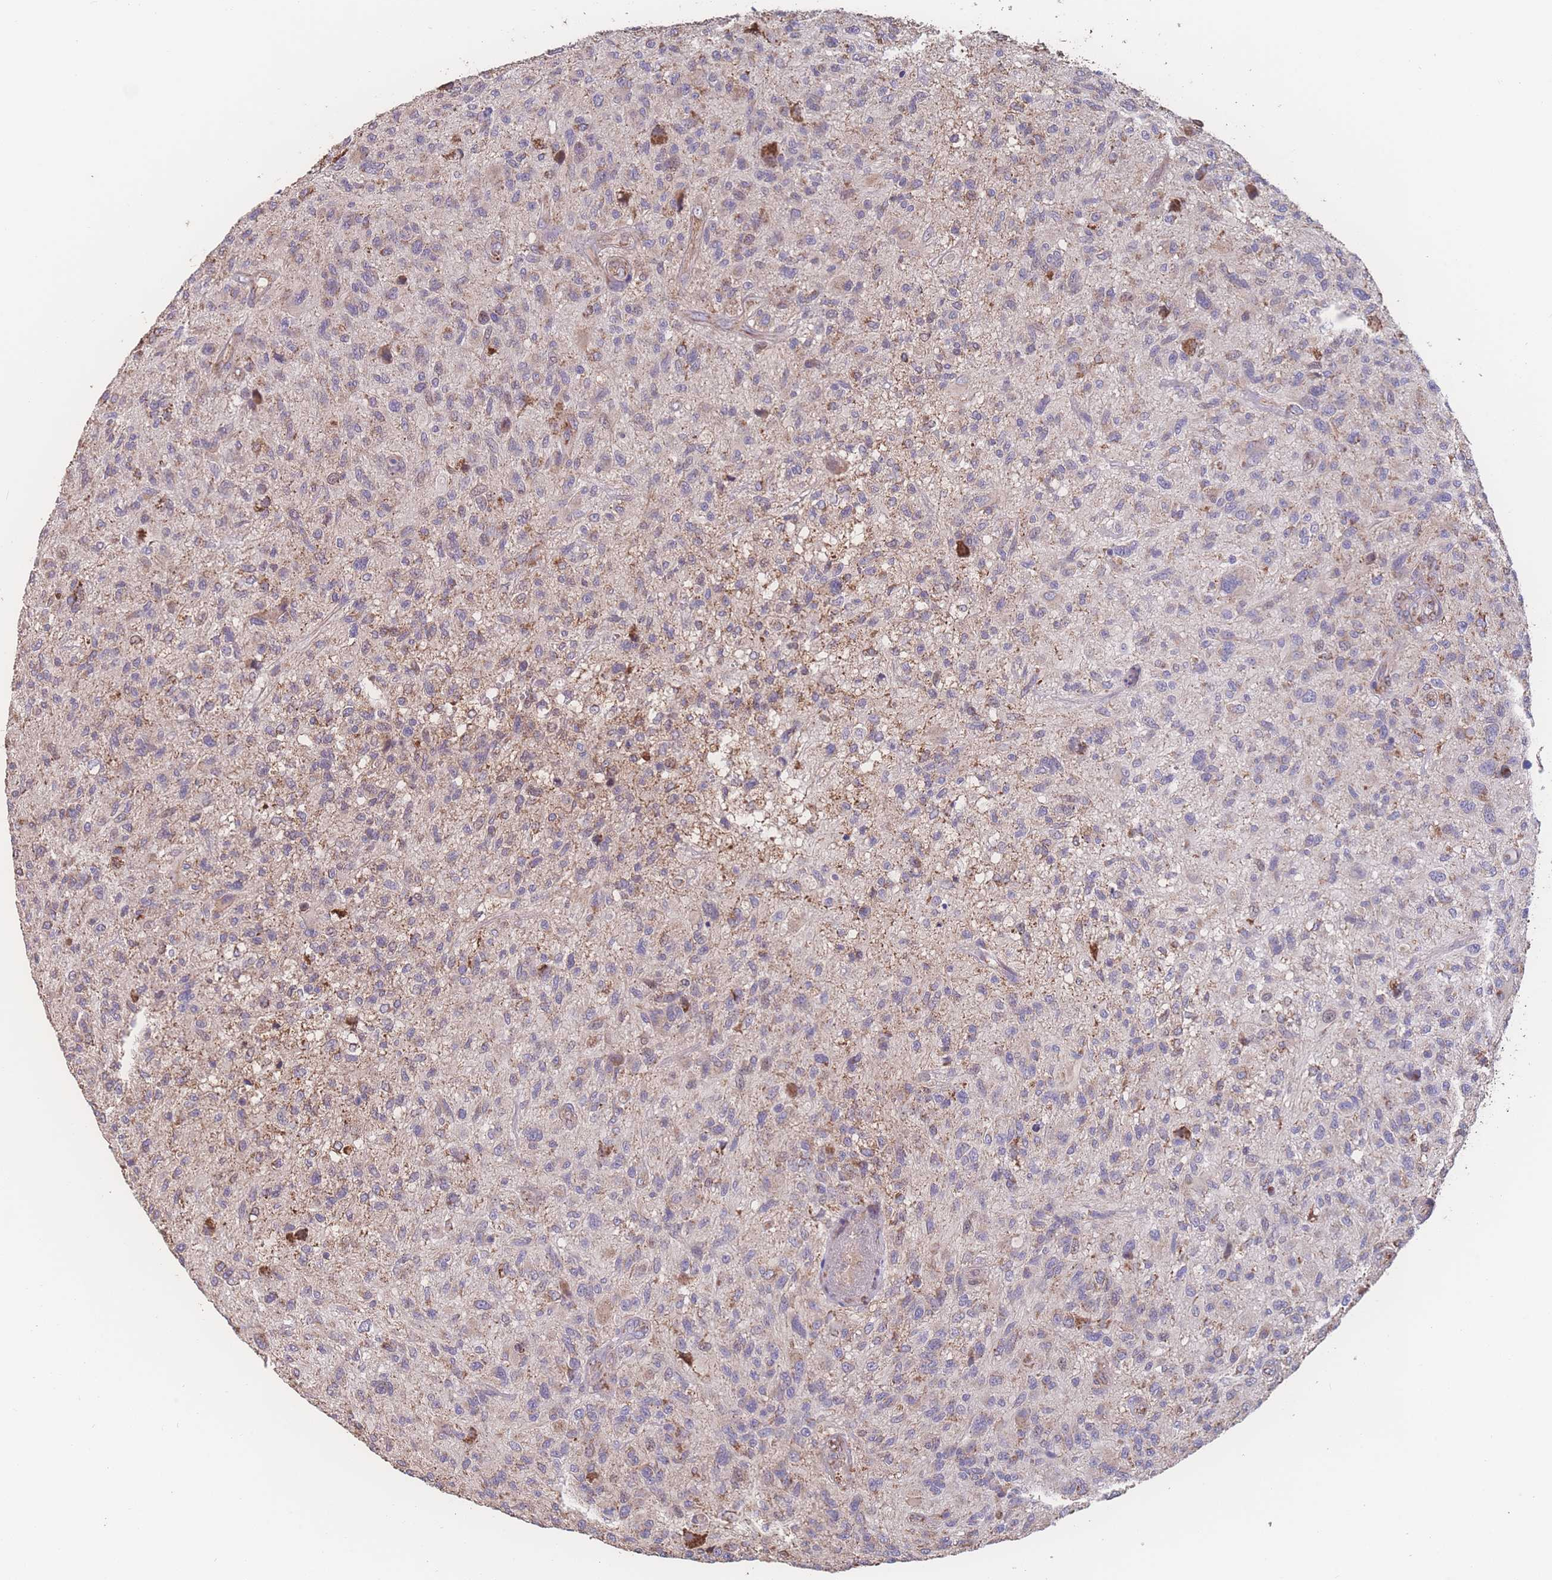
{"staining": {"intensity": "moderate", "quantity": "<25%", "location": "cytoplasmic/membranous"}, "tissue": "glioma", "cell_type": "Tumor cells", "image_type": "cancer", "snomed": [{"axis": "morphology", "description": "Glioma, malignant, High grade"}, {"axis": "topography", "description": "Brain"}], "caption": "Brown immunohistochemical staining in malignant high-grade glioma shows moderate cytoplasmic/membranous positivity in approximately <25% of tumor cells. (DAB = brown stain, brightfield microscopy at high magnification).", "gene": "SGSM3", "patient": {"sex": "male", "age": 47}}